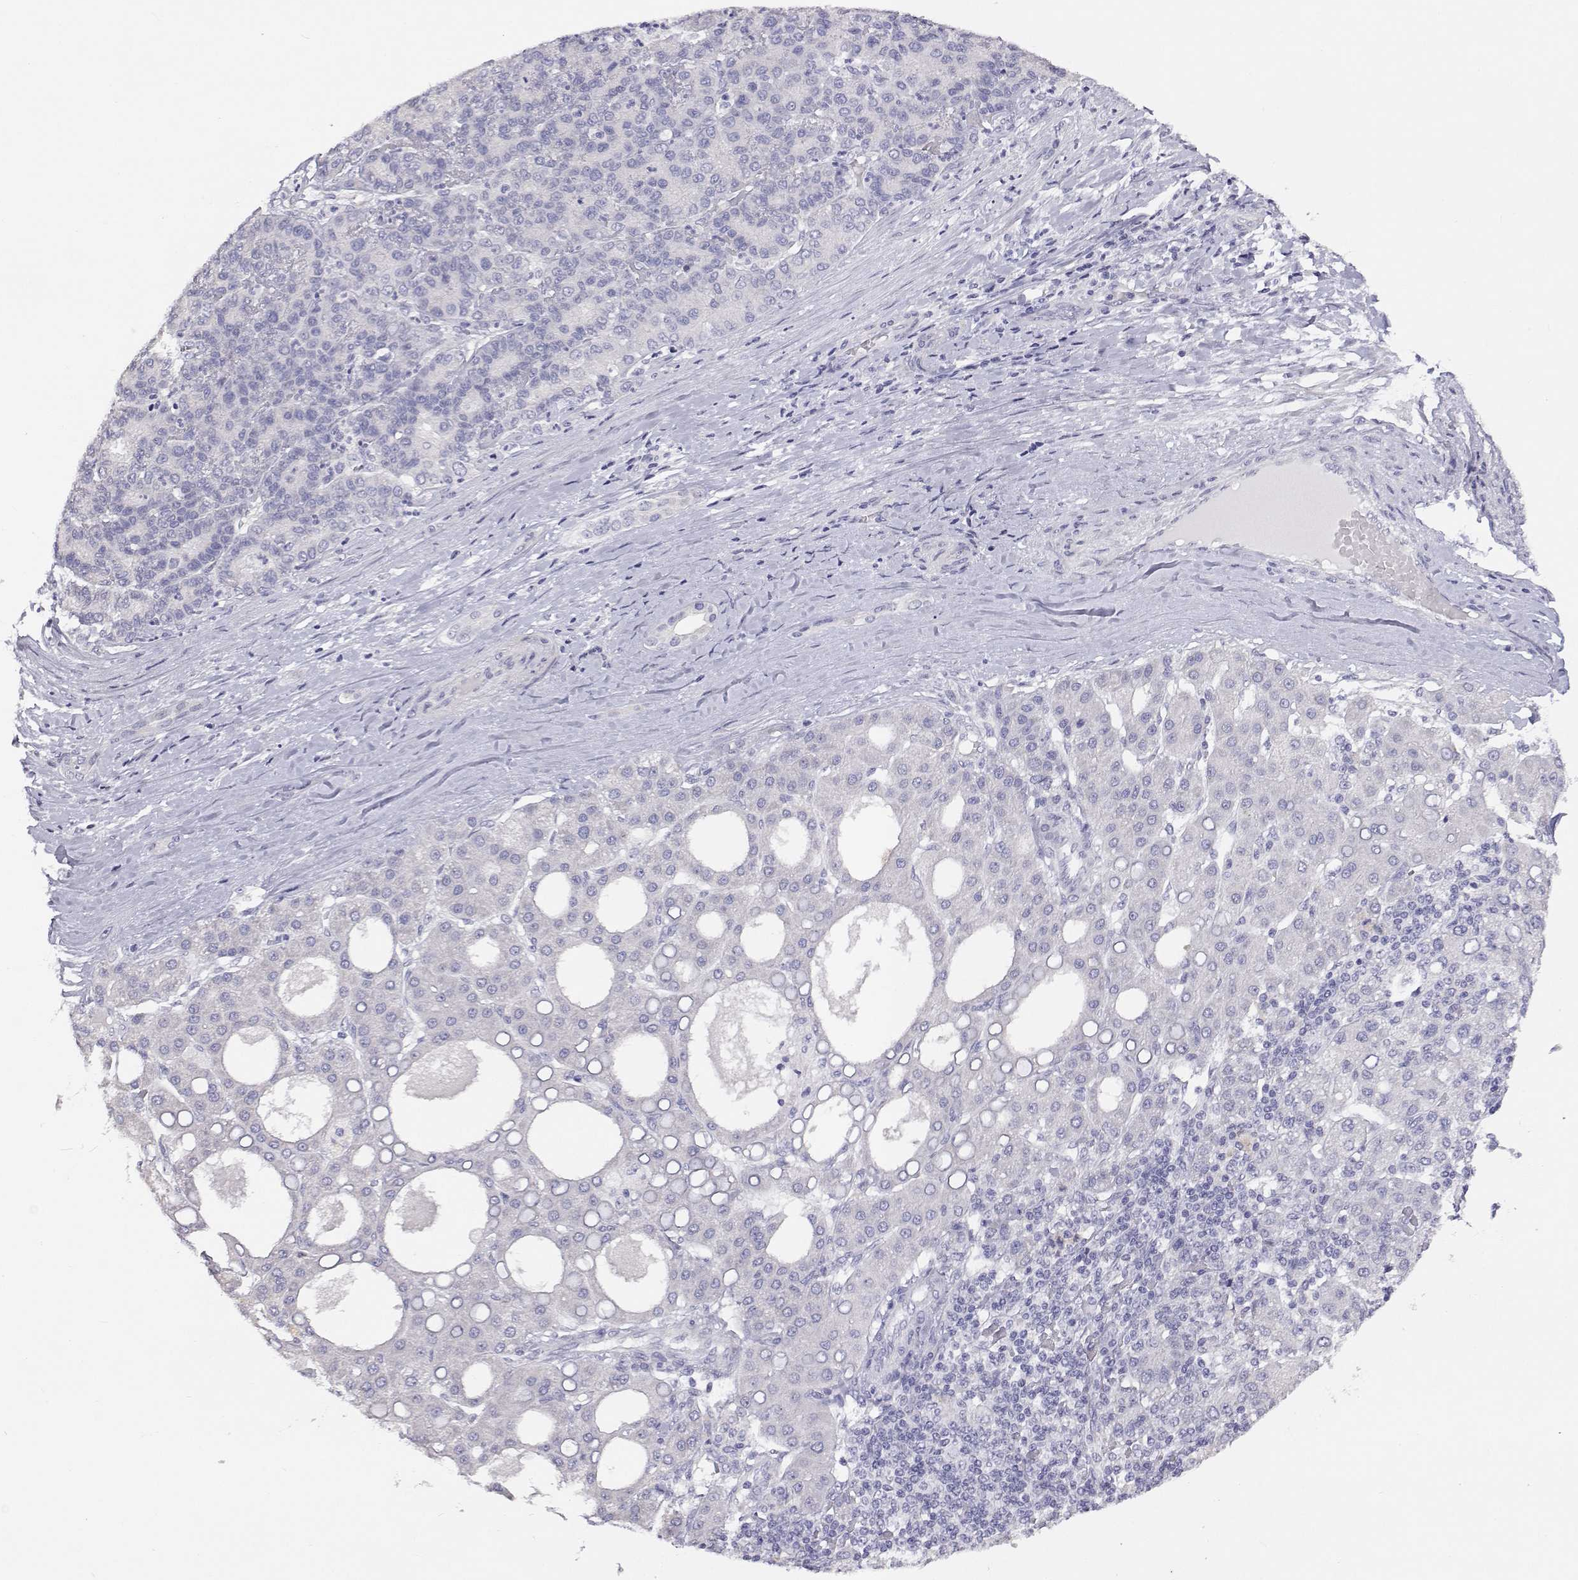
{"staining": {"intensity": "negative", "quantity": "none", "location": "none"}, "tissue": "liver cancer", "cell_type": "Tumor cells", "image_type": "cancer", "snomed": [{"axis": "morphology", "description": "Carcinoma, Hepatocellular, NOS"}, {"axis": "topography", "description": "Liver"}], "caption": "IHC histopathology image of human hepatocellular carcinoma (liver) stained for a protein (brown), which reveals no expression in tumor cells.", "gene": "ANKRD65", "patient": {"sex": "male", "age": 65}}